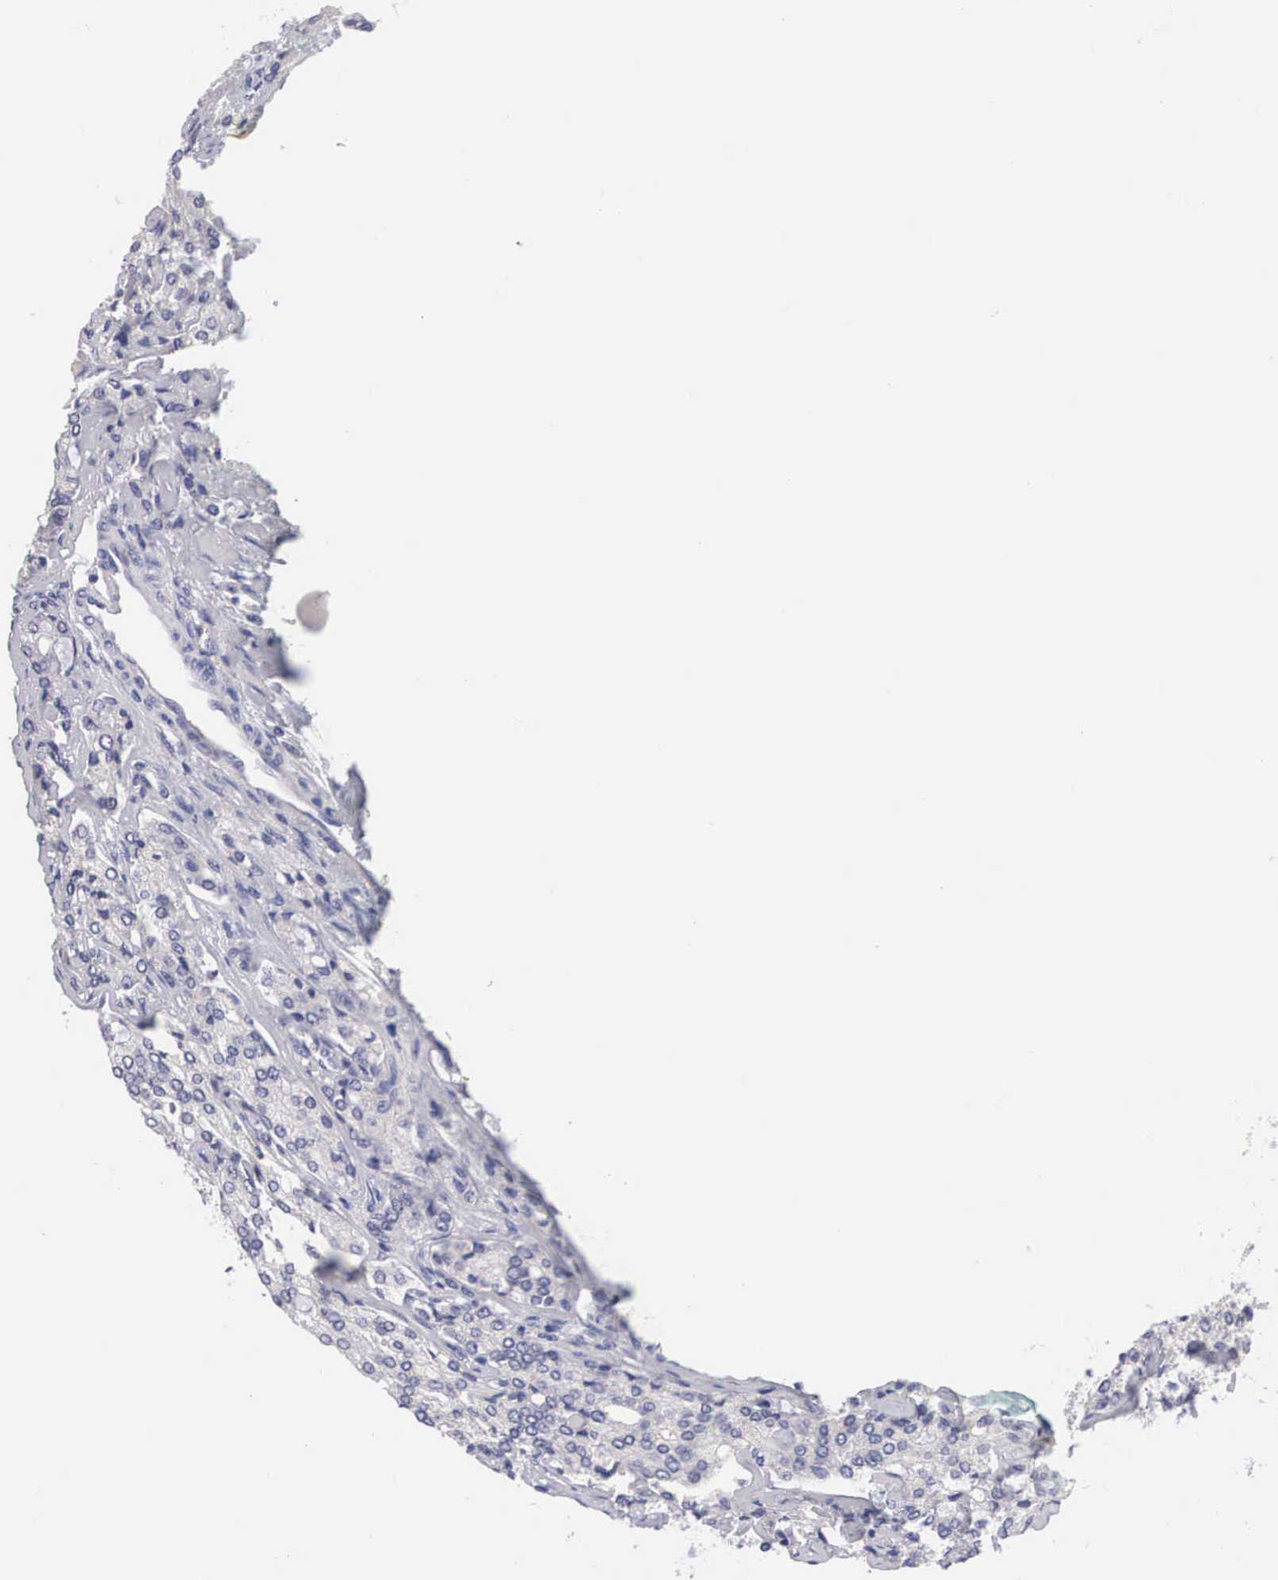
{"staining": {"intensity": "negative", "quantity": "none", "location": "none"}, "tissue": "prostate cancer", "cell_type": "Tumor cells", "image_type": "cancer", "snomed": [{"axis": "morphology", "description": "Adenocarcinoma, Medium grade"}, {"axis": "topography", "description": "Prostate"}], "caption": "DAB immunohistochemical staining of prostate medium-grade adenocarcinoma reveals no significant expression in tumor cells.", "gene": "ABHD4", "patient": {"sex": "male", "age": 72}}